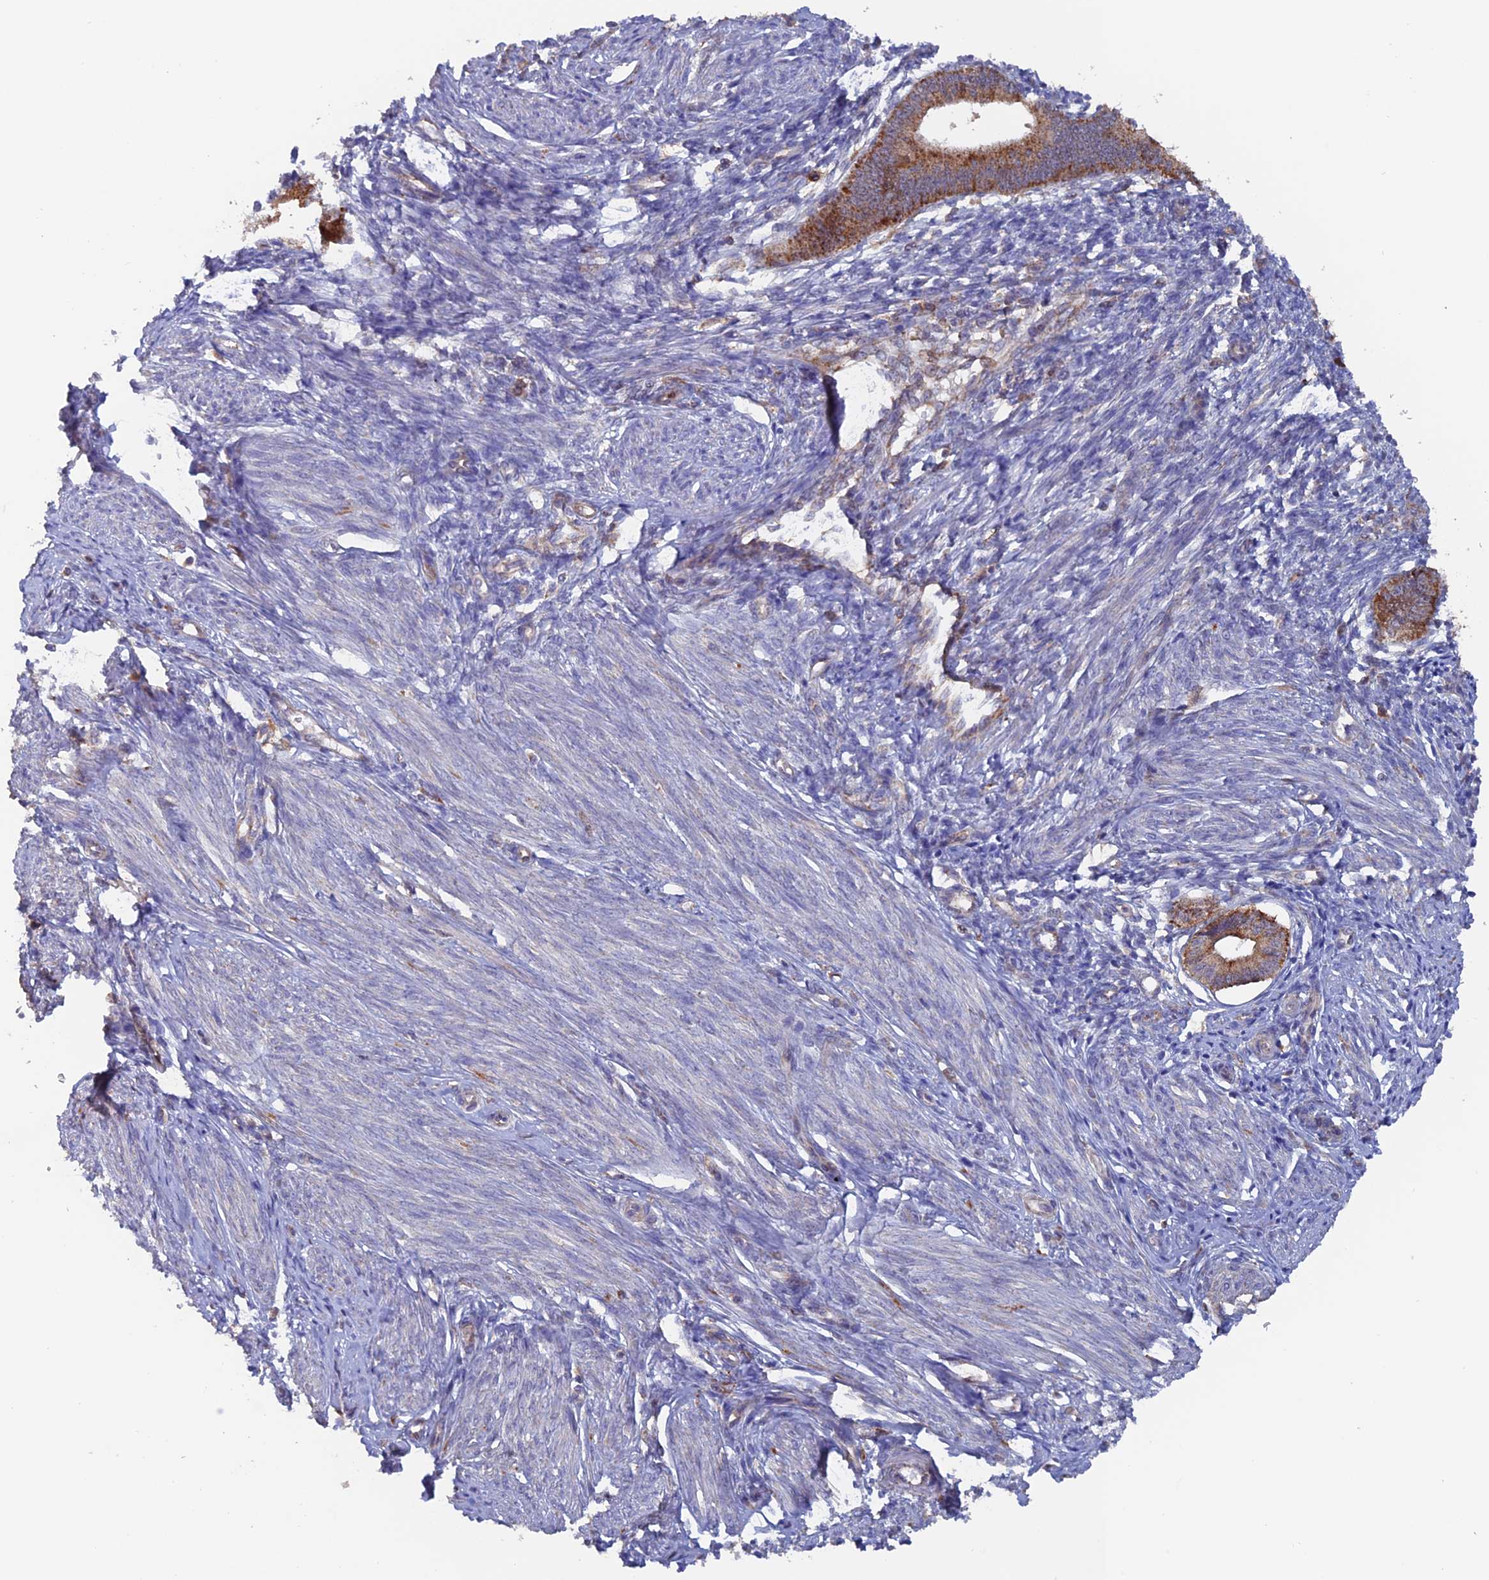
{"staining": {"intensity": "moderate", "quantity": "<25%", "location": "cytoplasmic/membranous"}, "tissue": "endometrium", "cell_type": "Cells in endometrial stroma", "image_type": "normal", "snomed": [{"axis": "morphology", "description": "Normal tissue, NOS"}, {"axis": "topography", "description": "Endometrium"}], "caption": "This is a micrograph of IHC staining of benign endometrium, which shows moderate positivity in the cytoplasmic/membranous of cells in endometrial stroma.", "gene": "DTYMK", "patient": {"sex": "female", "age": 46}}